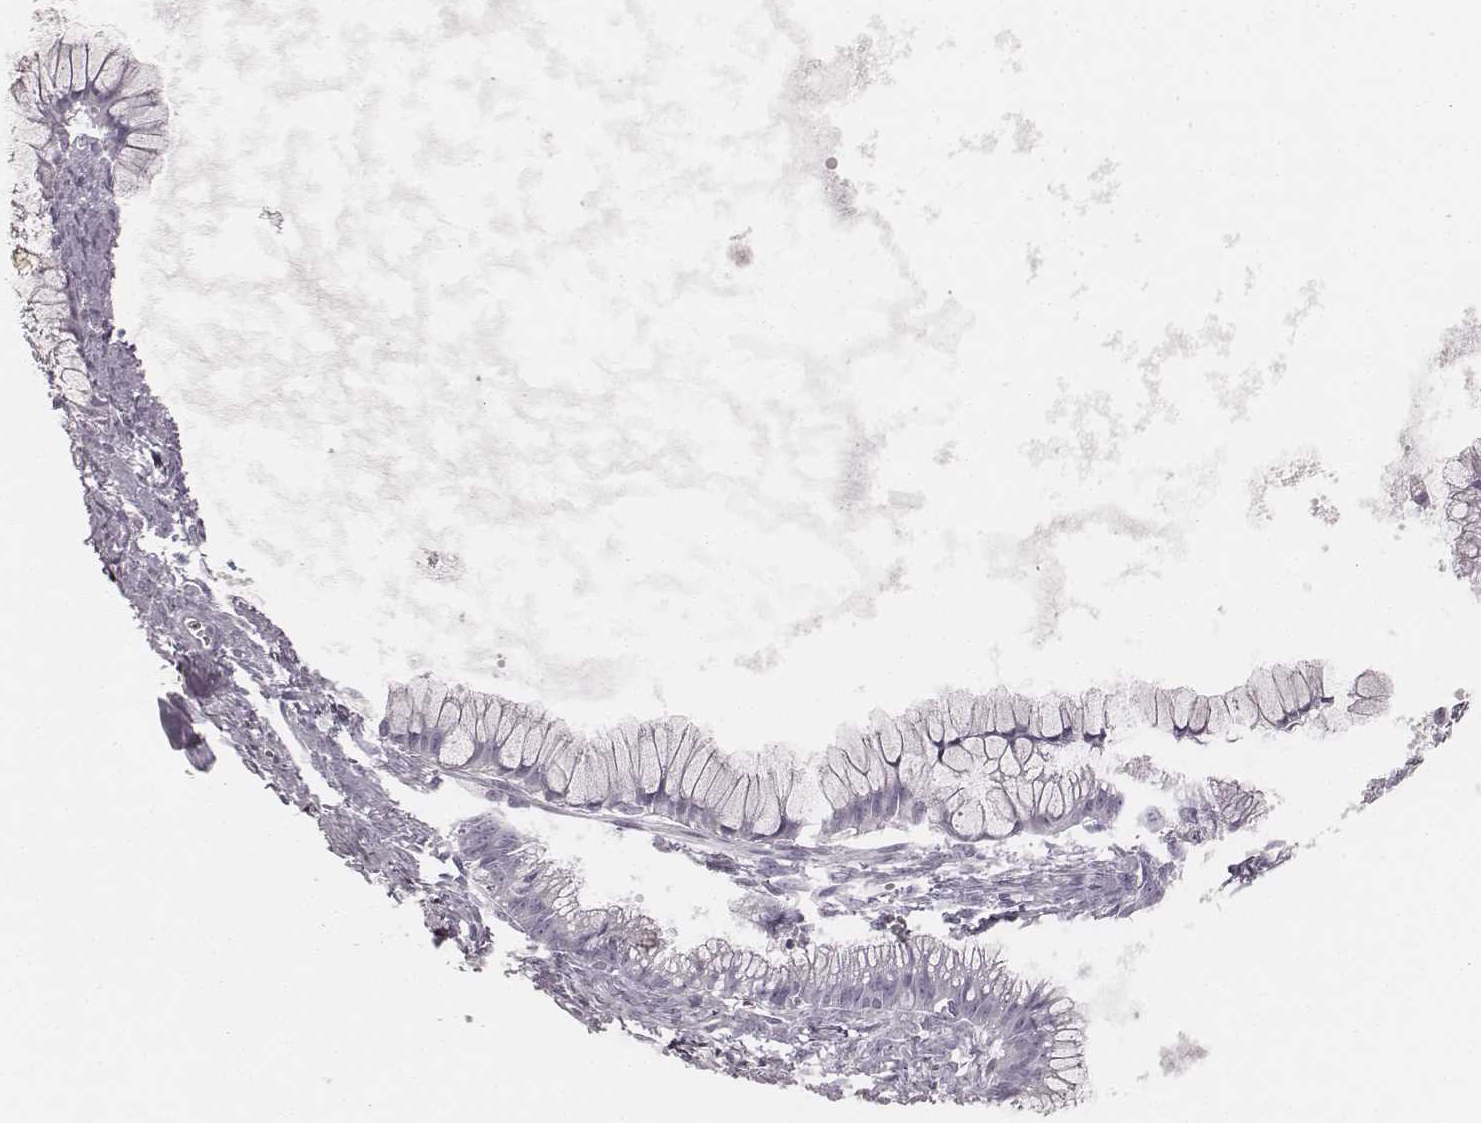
{"staining": {"intensity": "negative", "quantity": "none", "location": "none"}, "tissue": "ovarian cancer", "cell_type": "Tumor cells", "image_type": "cancer", "snomed": [{"axis": "morphology", "description": "Cystadenocarcinoma, mucinous, NOS"}, {"axis": "topography", "description": "Ovary"}], "caption": "The photomicrograph shows no staining of tumor cells in ovarian cancer.", "gene": "KRT34", "patient": {"sex": "female", "age": 41}}